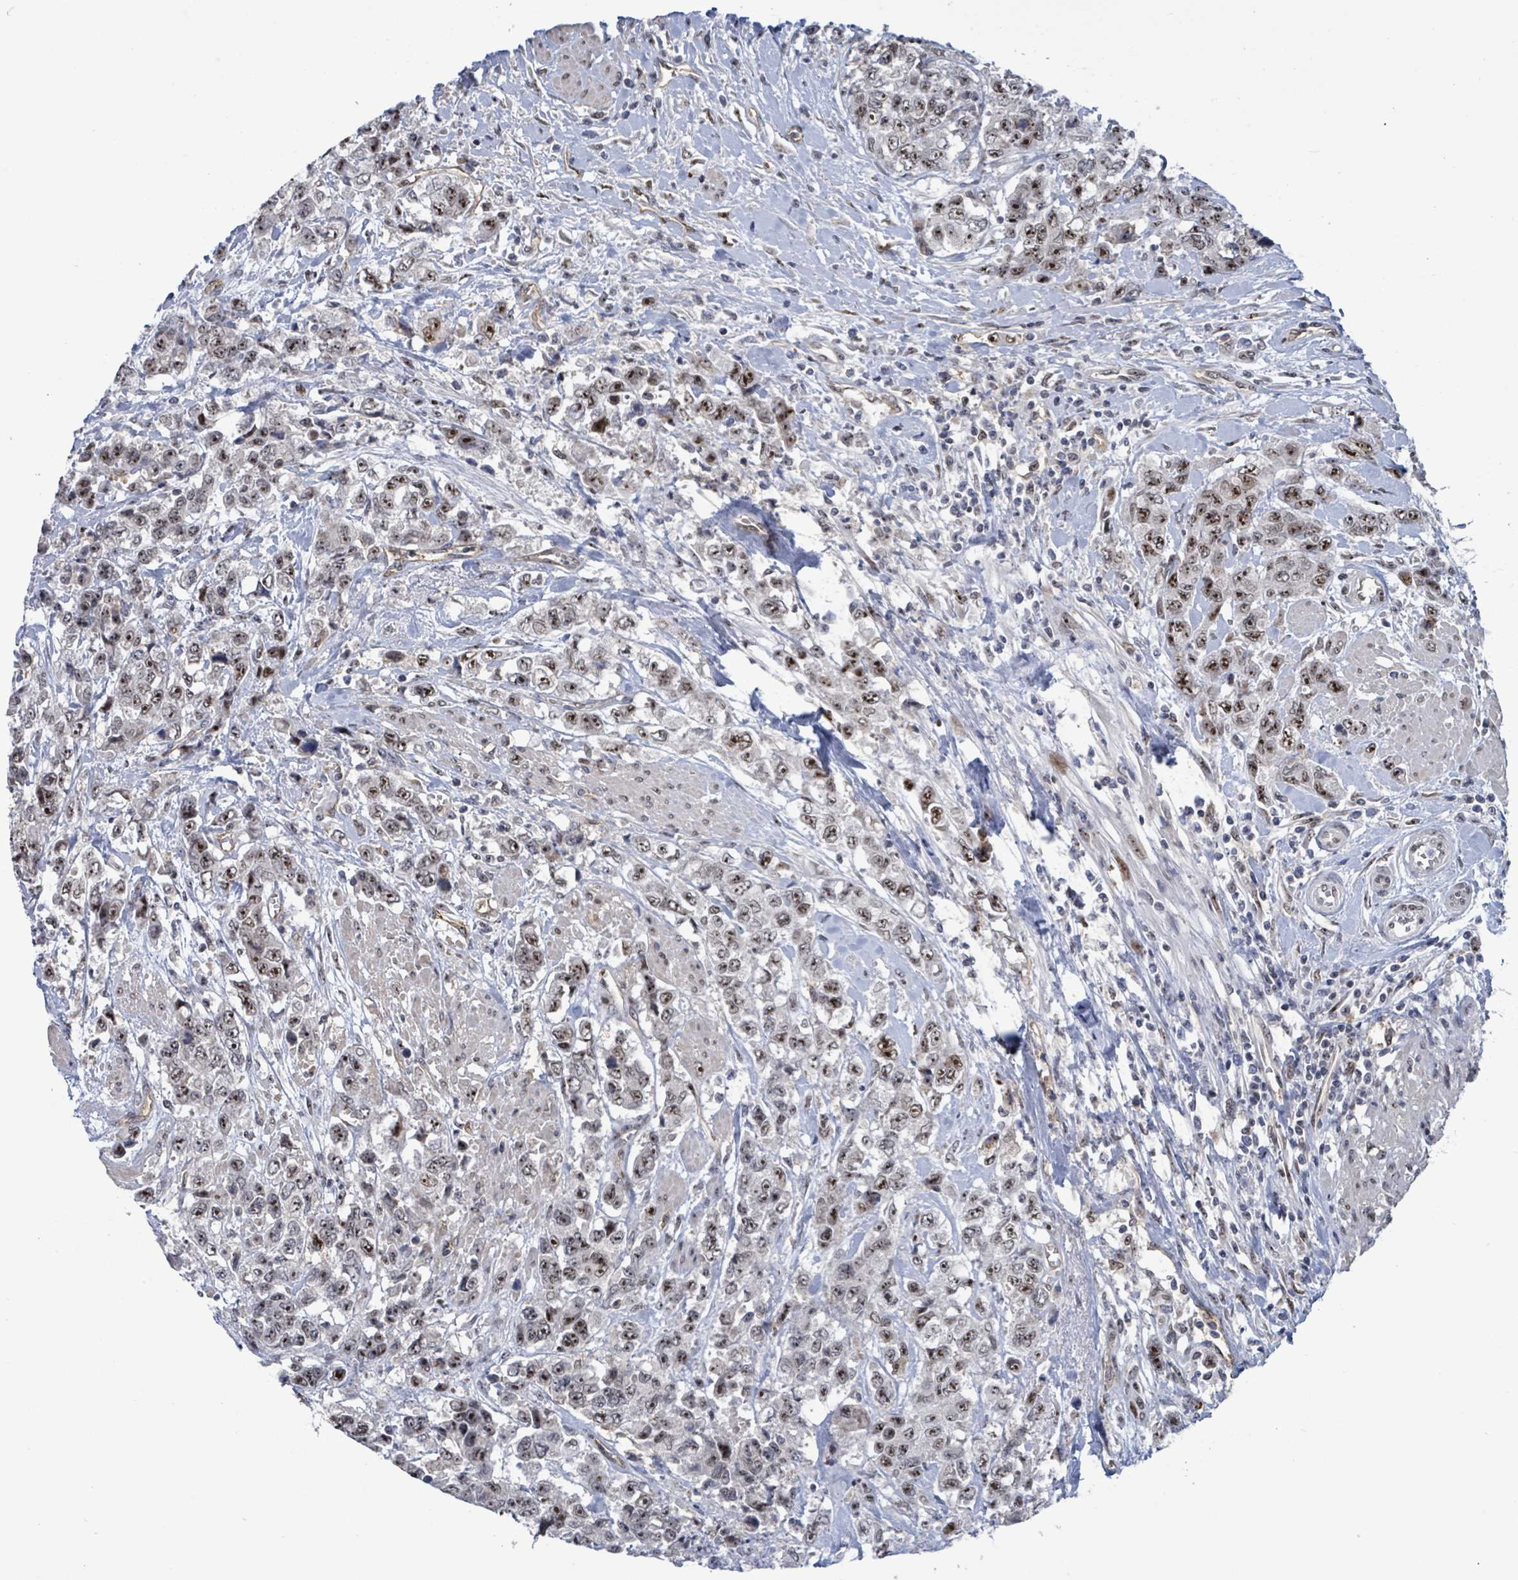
{"staining": {"intensity": "strong", "quantity": ">75%", "location": "nuclear"}, "tissue": "urothelial cancer", "cell_type": "Tumor cells", "image_type": "cancer", "snomed": [{"axis": "morphology", "description": "Urothelial carcinoma, High grade"}, {"axis": "topography", "description": "Urinary bladder"}], "caption": "Brown immunohistochemical staining in human urothelial cancer demonstrates strong nuclear expression in approximately >75% of tumor cells.", "gene": "RRN3", "patient": {"sex": "female", "age": 78}}